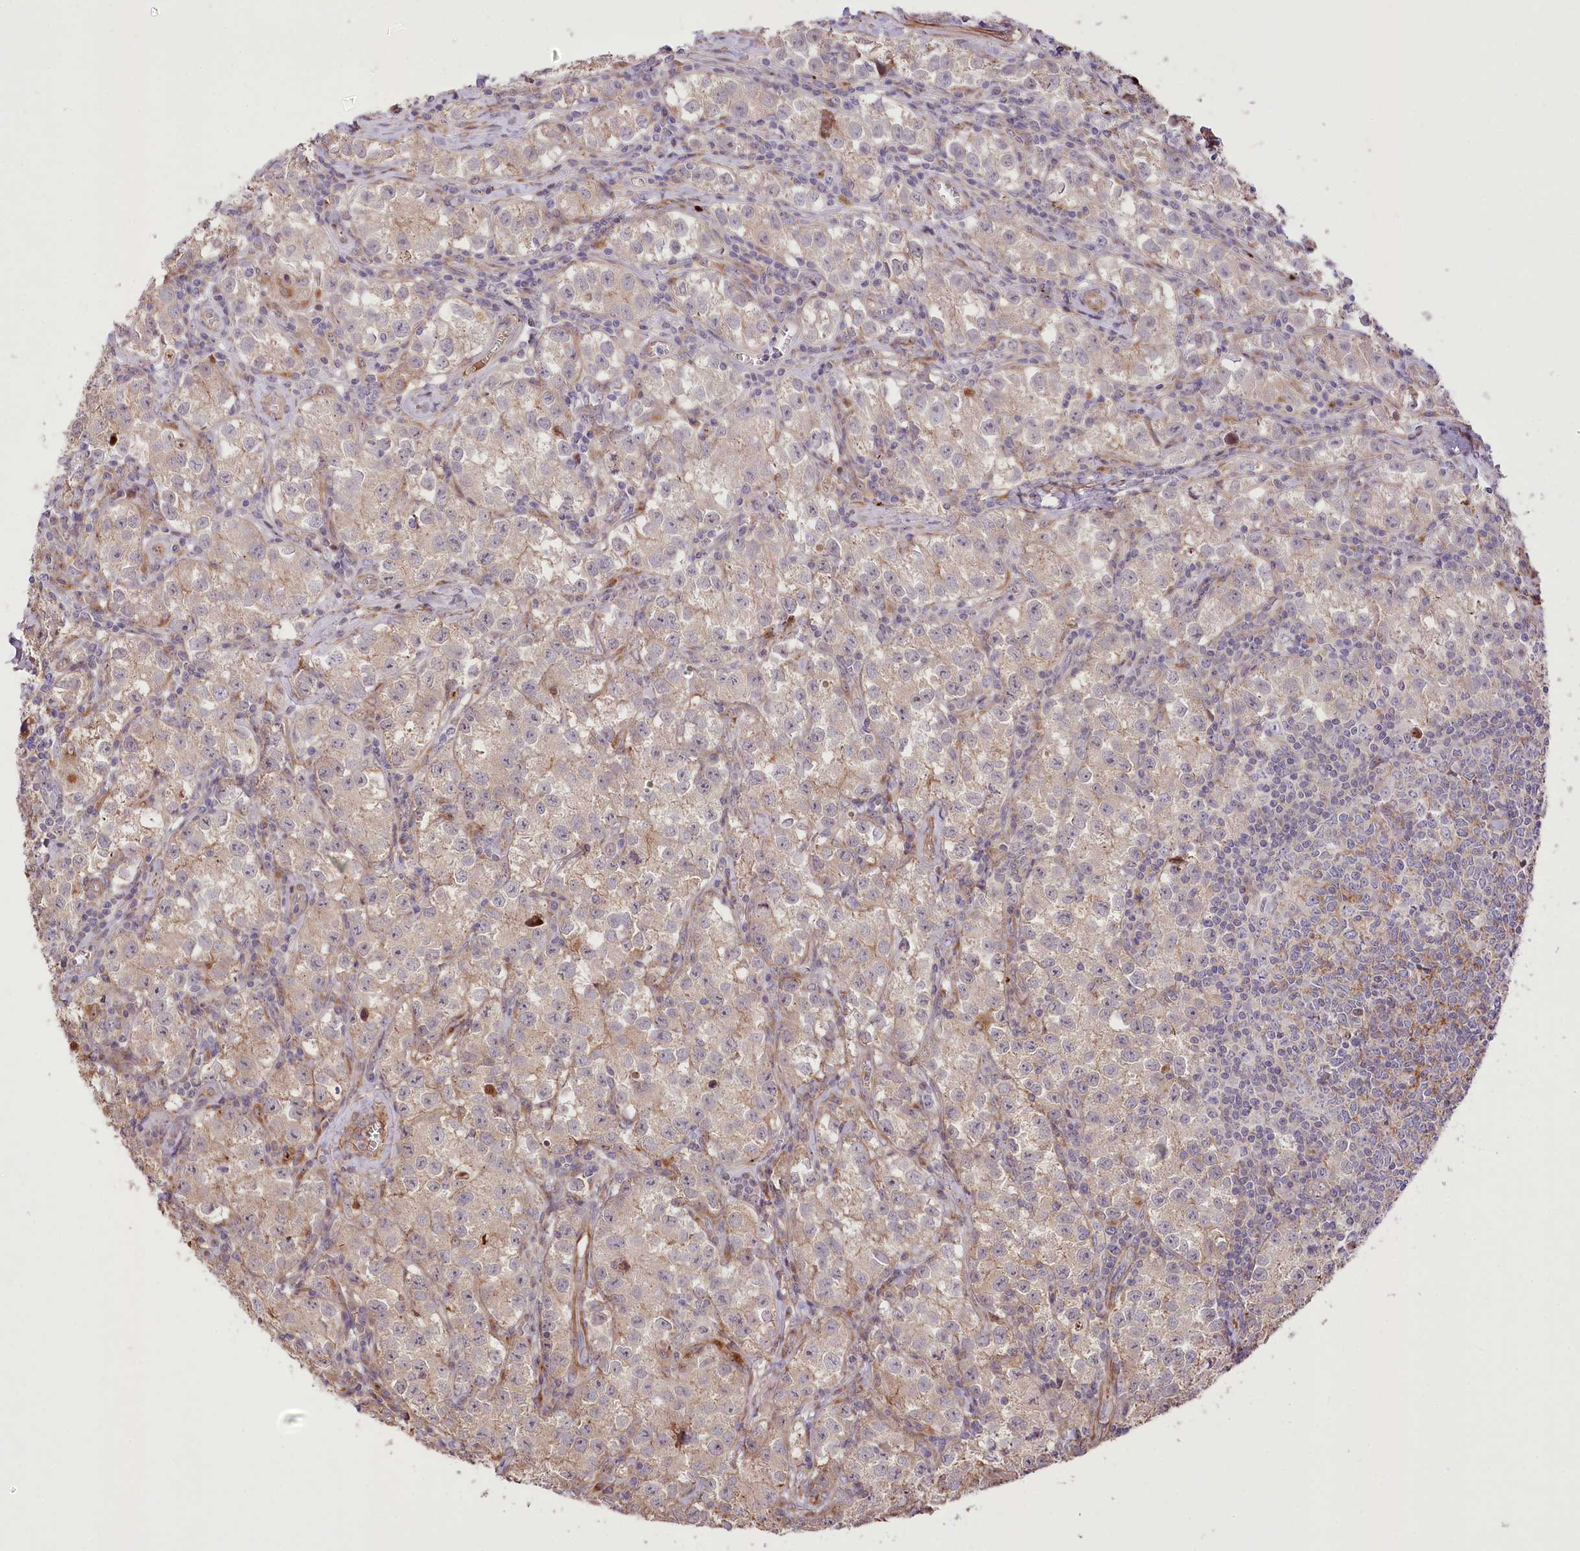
{"staining": {"intensity": "weak", "quantity": "<25%", "location": "cytoplasmic/membranous"}, "tissue": "testis cancer", "cell_type": "Tumor cells", "image_type": "cancer", "snomed": [{"axis": "morphology", "description": "Seminoma, NOS"}, {"axis": "morphology", "description": "Carcinoma, Embryonal, NOS"}, {"axis": "topography", "description": "Testis"}], "caption": "A micrograph of human testis embryonal carcinoma is negative for staining in tumor cells. (DAB immunohistochemistry, high magnification).", "gene": "RNF24", "patient": {"sex": "male", "age": 43}}